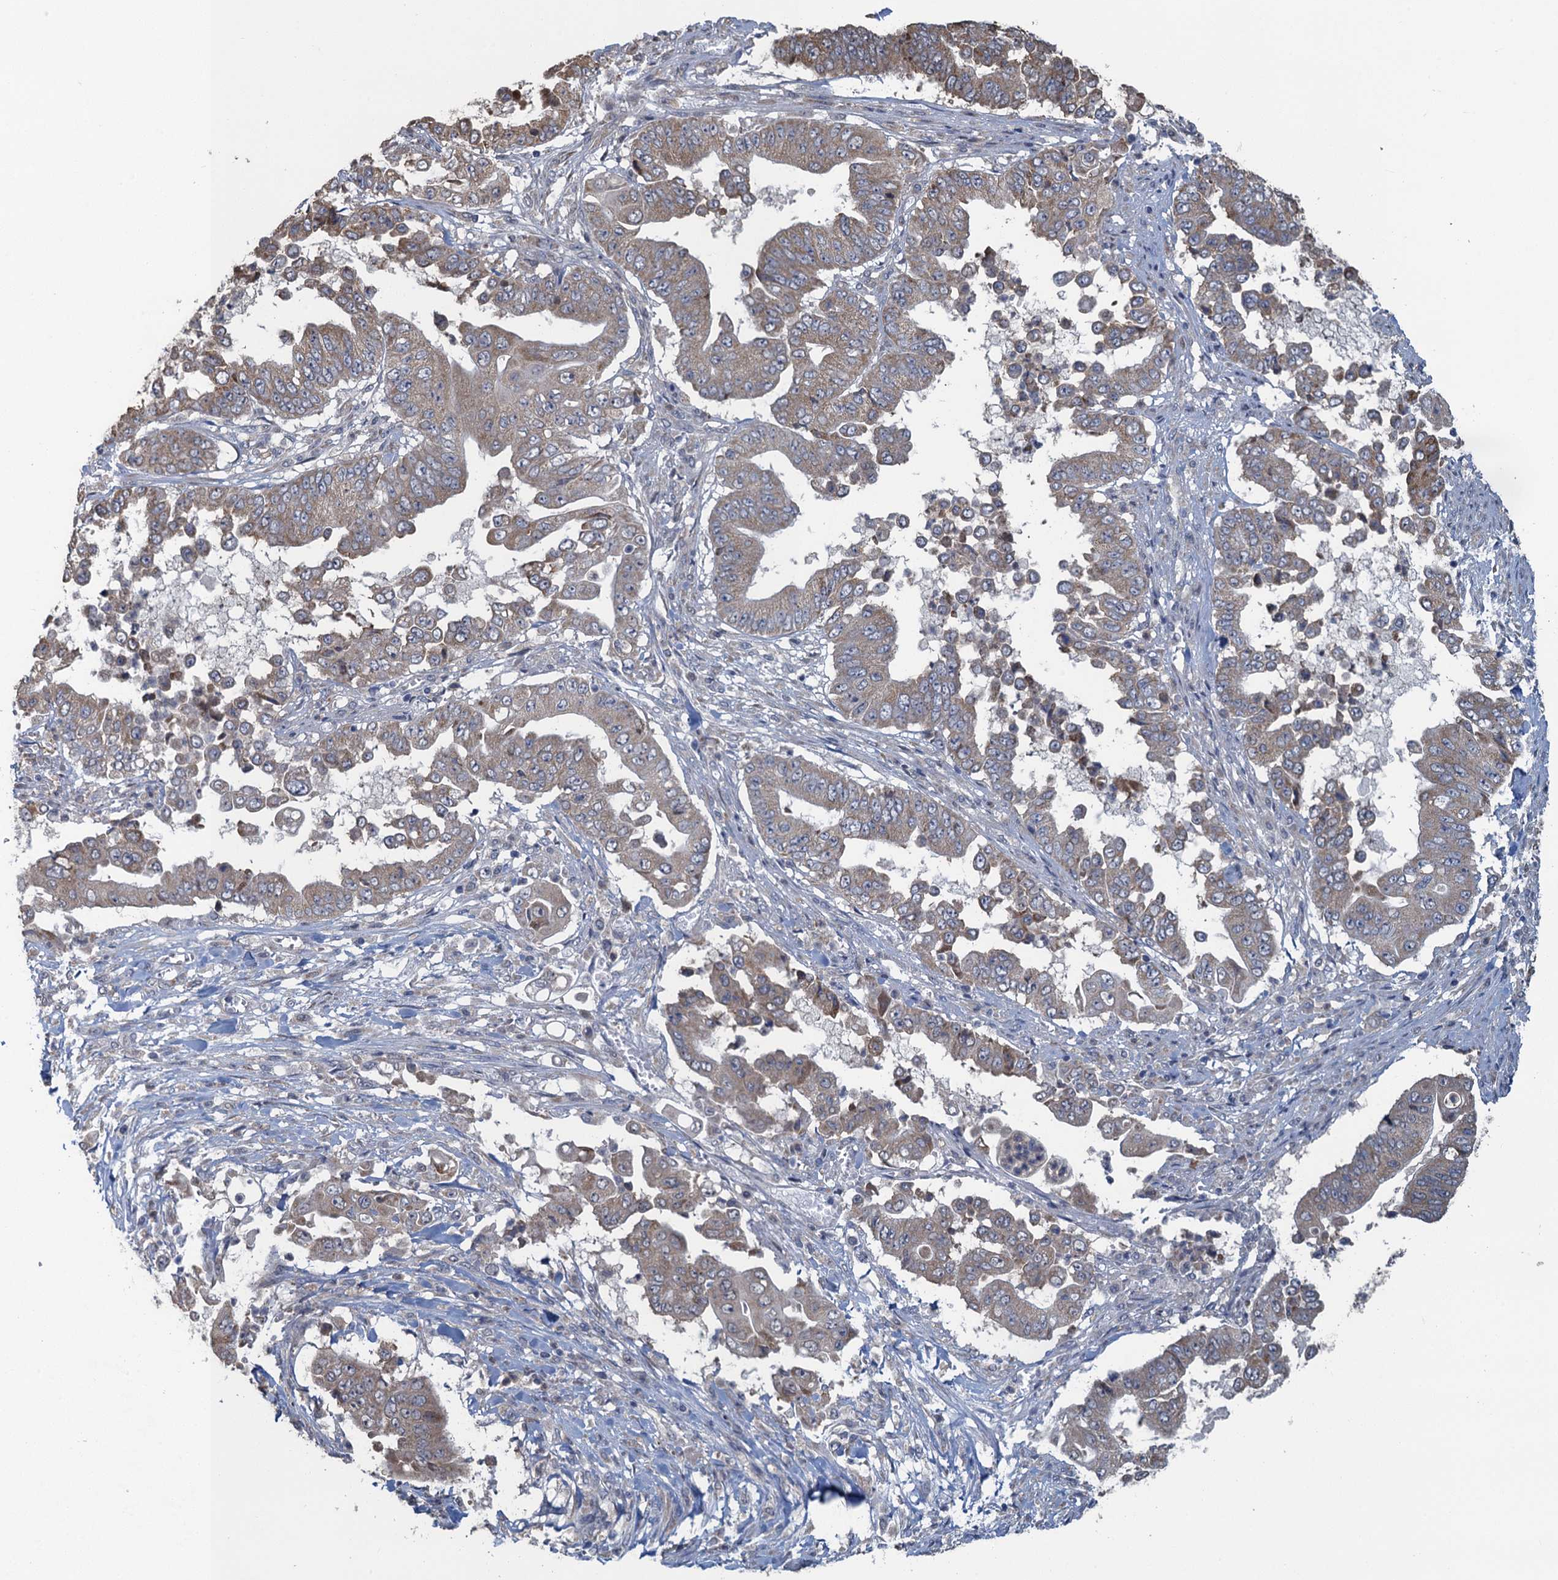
{"staining": {"intensity": "weak", "quantity": ">75%", "location": "cytoplasmic/membranous"}, "tissue": "pancreatic cancer", "cell_type": "Tumor cells", "image_type": "cancer", "snomed": [{"axis": "morphology", "description": "Adenocarcinoma, NOS"}, {"axis": "topography", "description": "Pancreas"}], "caption": "Immunohistochemical staining of human pancreatic cancer demonstrates weak cytoplasmic/membranous protein staining in approximately >75% of tumor cells.", "gene": "TEX35", "patient": {"sex": "female", "age": 77}}